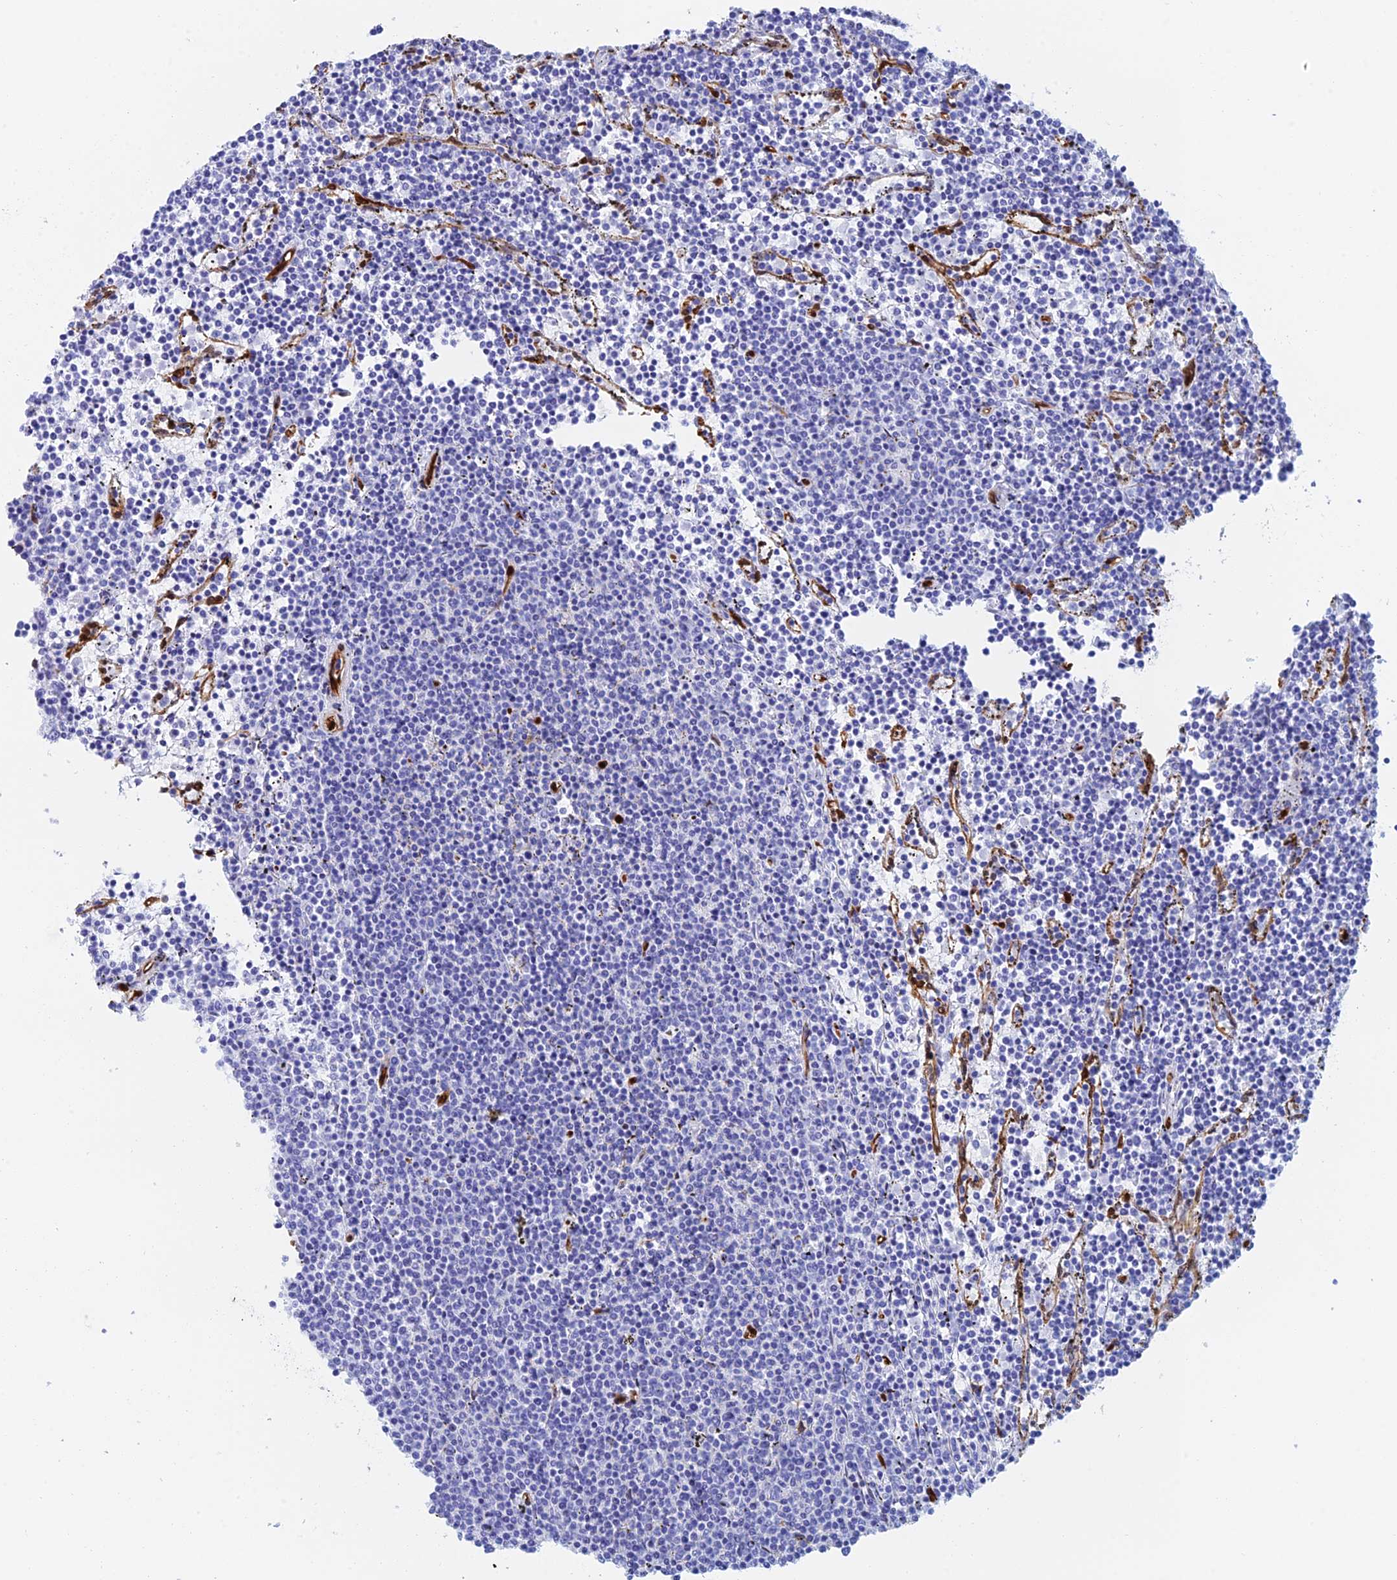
{"staining": {"intensity": "negative", "quantity": "none", "location": "none"}, "tissue": "lymphoma", "cell_type": "Tumor cells", "image_type": "cancer", "snomed": [{"axis": "morphology", "description": "Malignant lymphoma, non-Hodgkin's type, Low grade"}, {"axis": "topography", "description": "Spleen"}], "caption": "This is an immunohistochemistry micrograph of malignant lymphoma, non-Hodgkin's type (low-grade). There is no expression in tumor cells.", "gene": "CRIP2", "patient": {"sex": "female", "age": 50}}